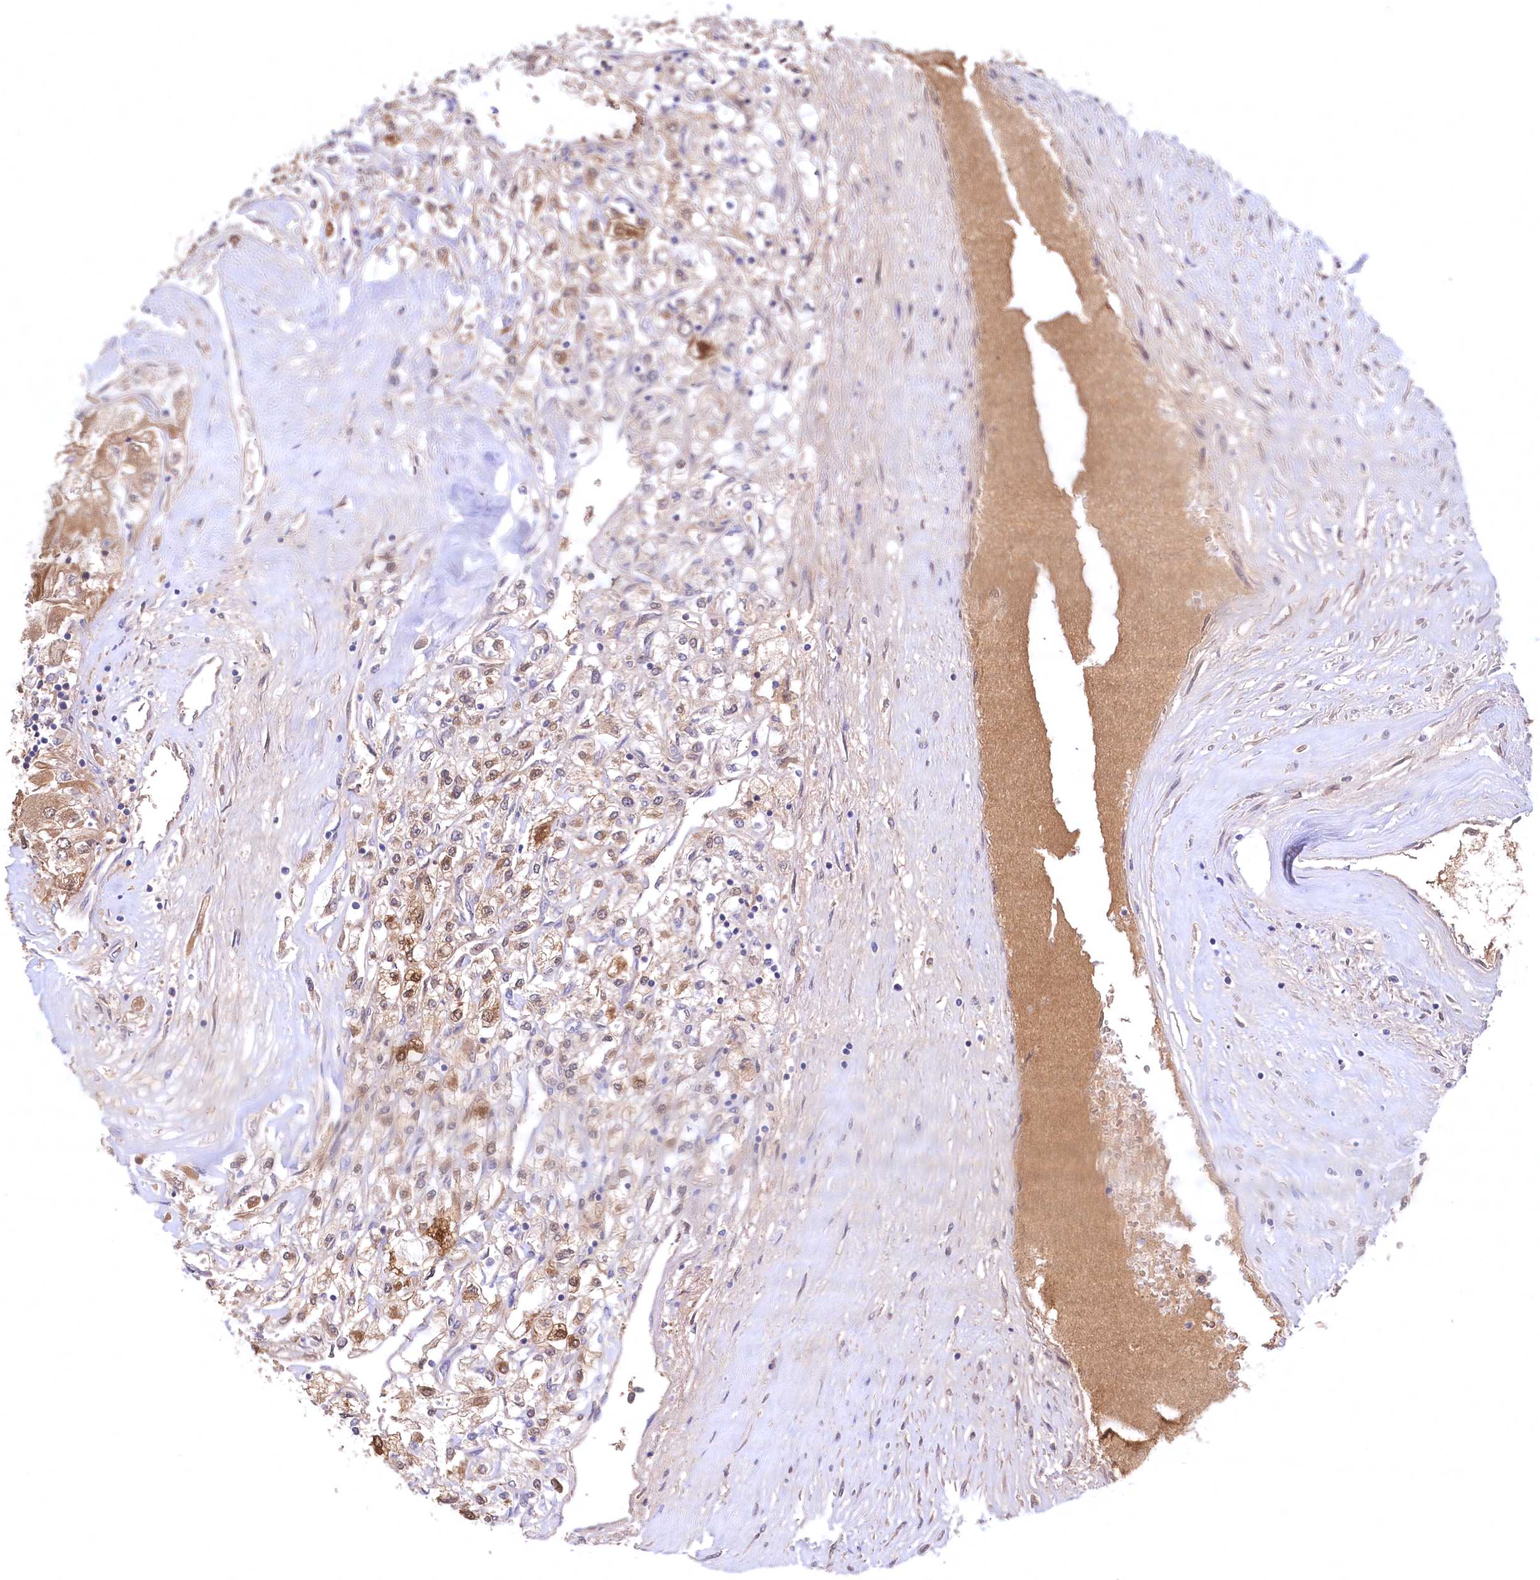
{"staining": {"intensity": "moderate", "quantity": "25%-75%", "location": "cytoplasmic/membranous"}, "tissue": "renal cancer", "cell_type": "Tumor cells", "image_type": "cancer", "snomed": [{"axis": "morphology", "description": "Adenocarcinoma, NOS"}, {"axis": "topography", "description": "Kidney"}], "caption": "High-magnification brightfield microscopy of adenocarcinoma (renal) stained with DAB (3,3'-diaminobenzidine) (brown) and counterstained with hematoxylin (blue). tumor cells exhibit moderate cytoplasmic/membranous positivity is present in about25%-75% of cells.", "gene": "C11orf54", "patient": {"sex": "male", "age": 80}}